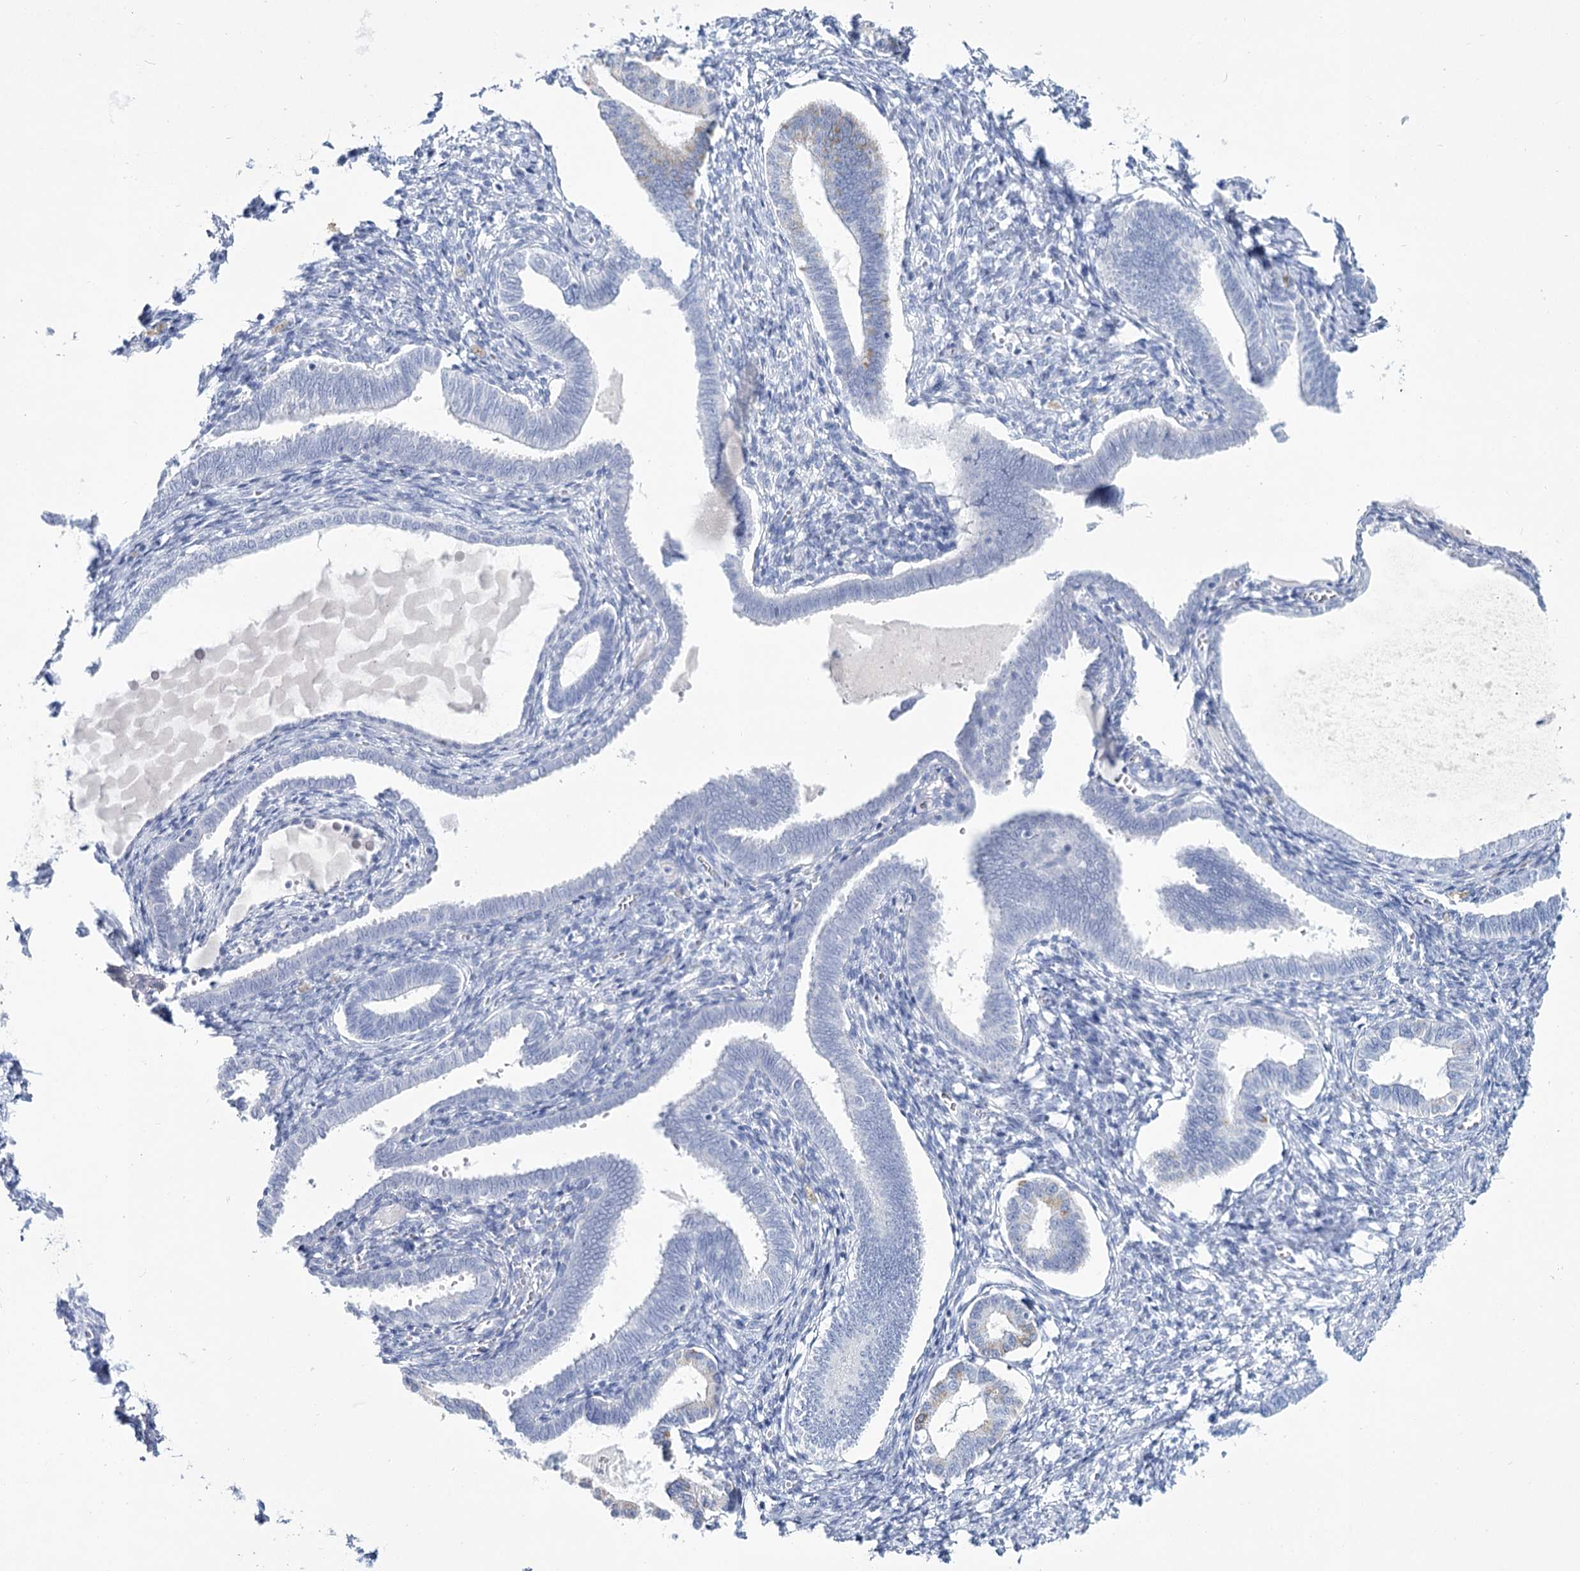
{"staining": {"intensity": "negative", "quantity": "none", "location": "none"}, "tissue": "endometrium", "cell_type": "Cells in endometrial stroma", "image_type": "normal", "snomed": [{"axis": "morphology", "description": "Normal tissue, NOS"}, {"axis": "topography", "description": "Endometrium"}], "caption": "Protein analysis of unremarkable endometrium displays no significant staining in cells in endometrial stroma. (DAB (3,3'-diaminobenzidine) immunohistochemistry visualized using brightfield microscopy, high magnification).", "gene": "RNF186", "patient": {"sex": "female", "age": 77}}